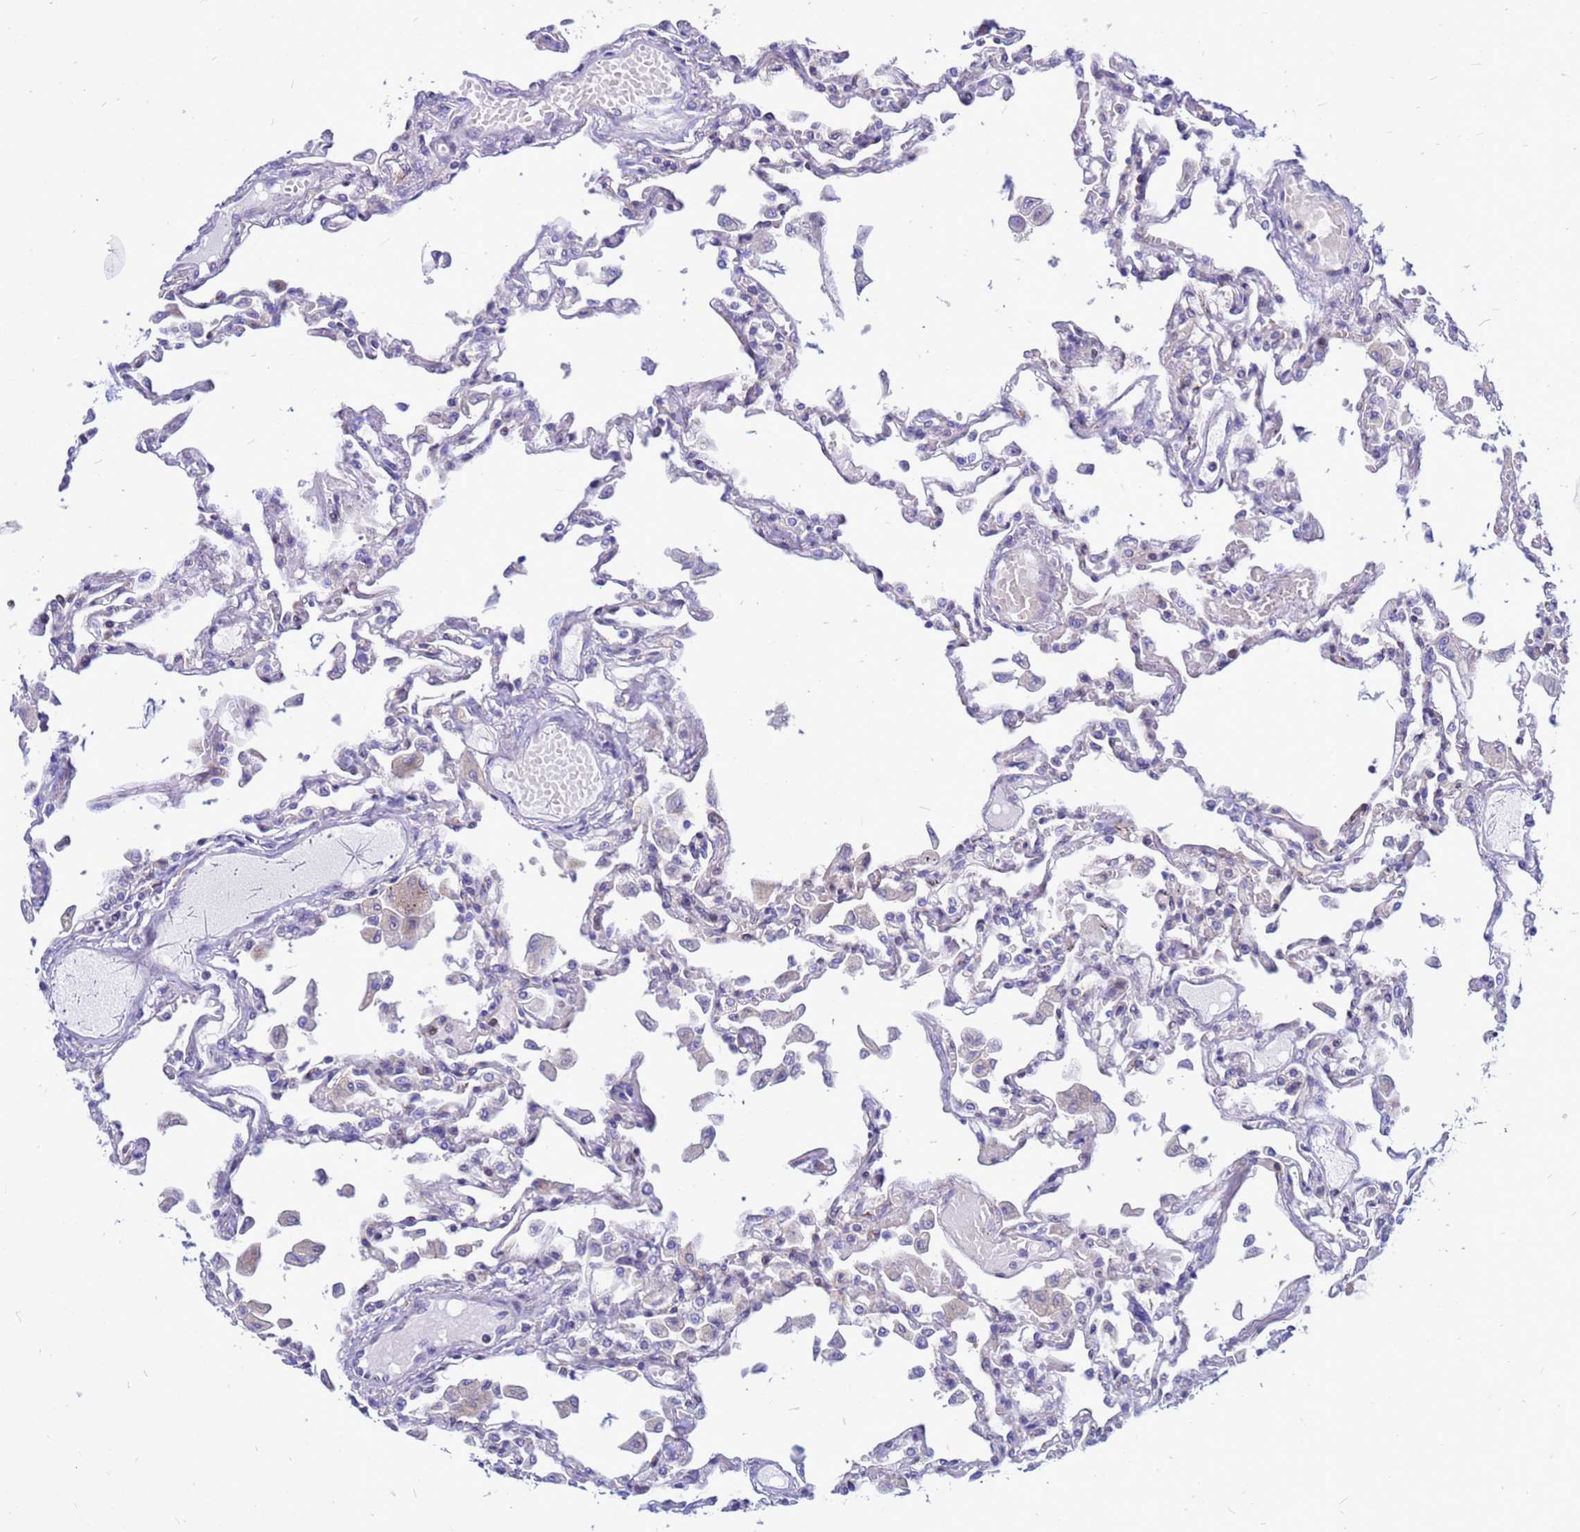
{"staining": {"intensity": "negative", "quantity": "none", "location": "none"}, "tissue": "lung", "cell_type": "Alveolar cells", "image_type": "normal", "snomed": [{"axis": "morphology", "description": "Normal tissue, NOS"}, {"axis": "topography", "description": "Bronchus"}, {"axis": "topography", "description": "Lung"}], "caption": "High power microscopy histopathology image of an immunohistochemistry micrograph of unremarkable lung, revealing no significant positivity in alveolar cells.", "gene": "FHIP1A", "patient": {"sex": "female", "age": 49}}